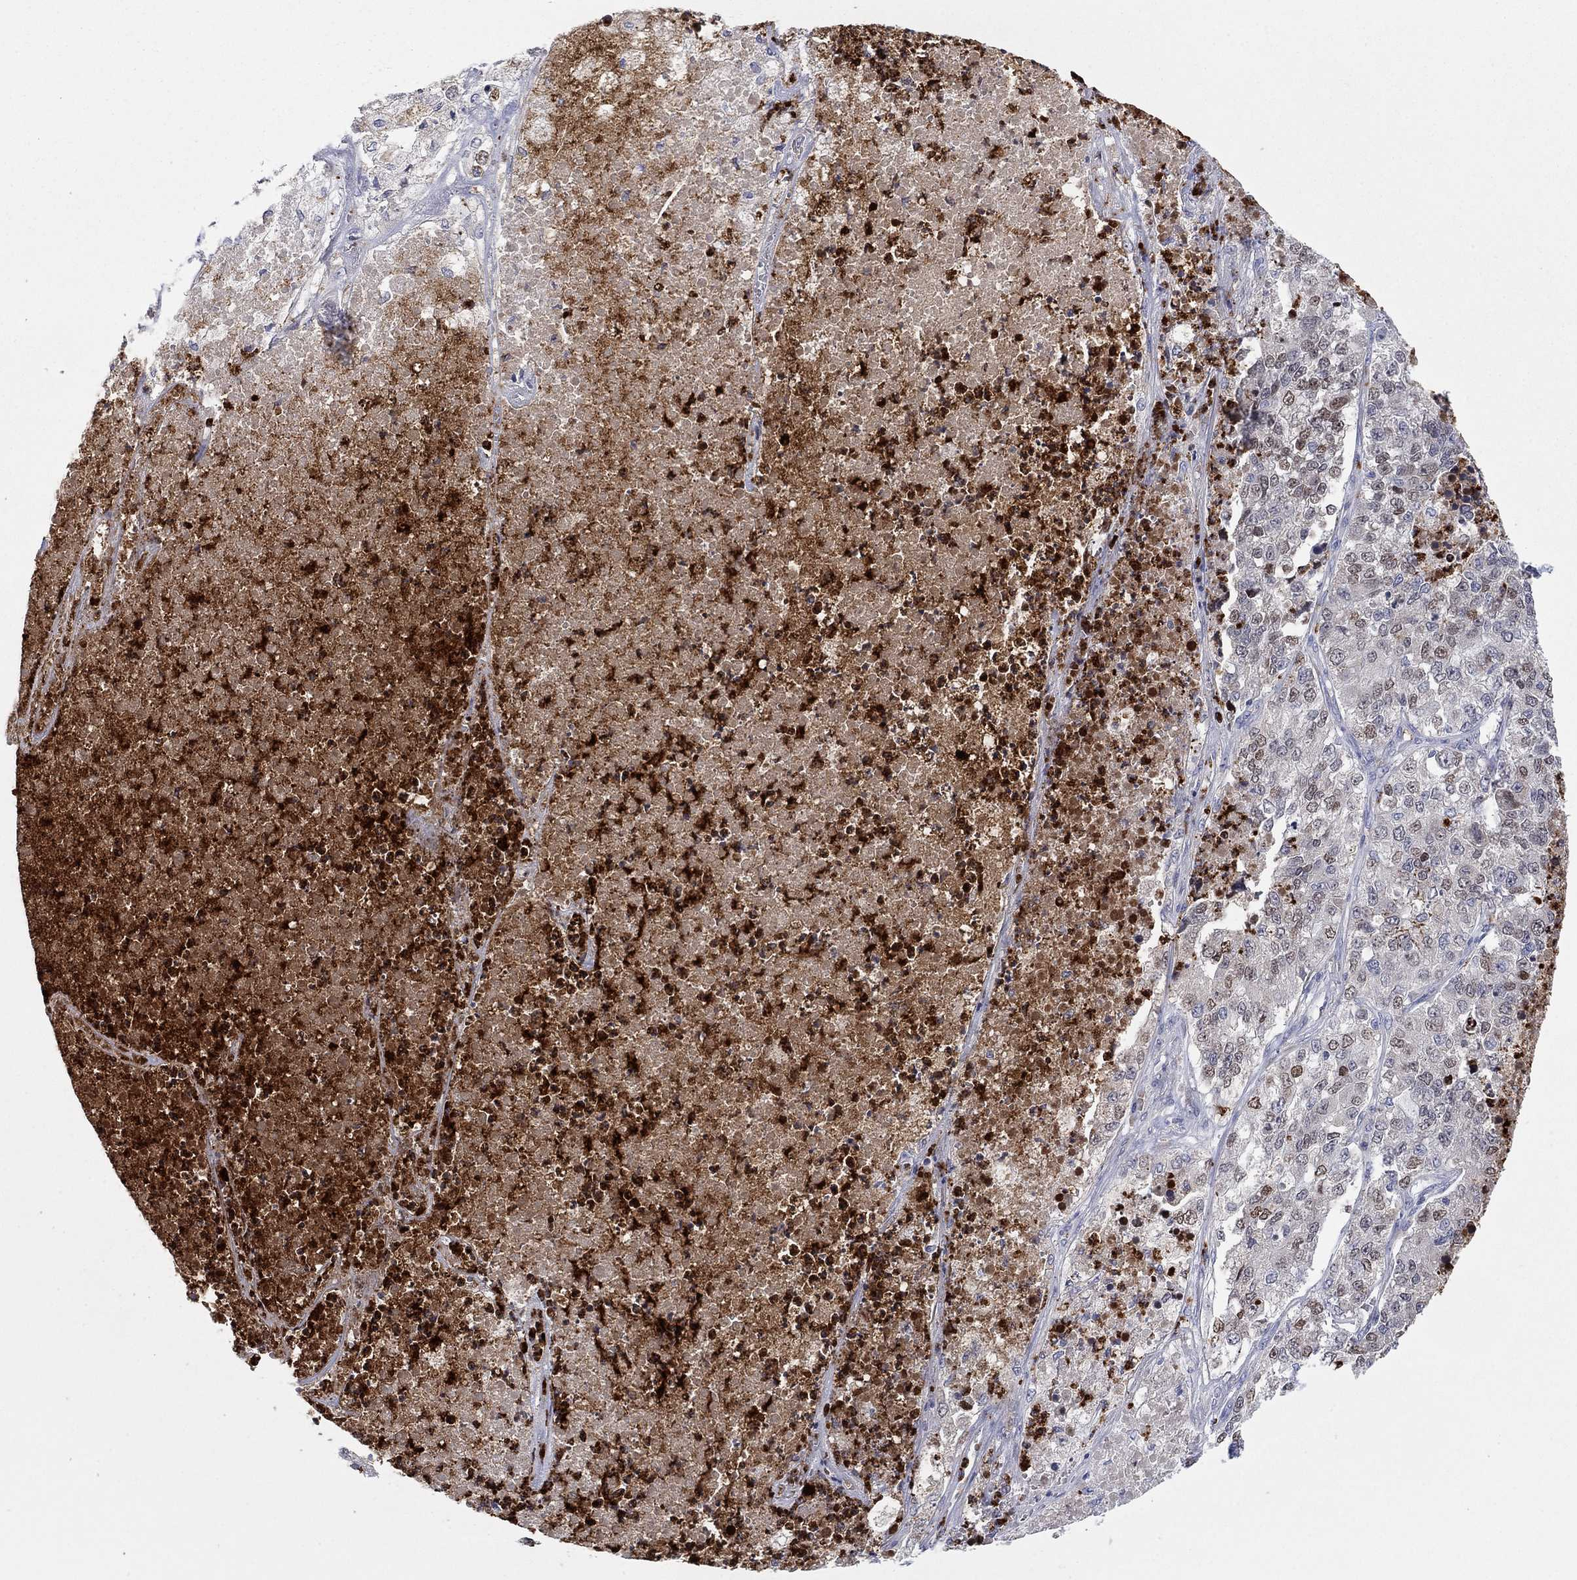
{"staining": {"intensity": "weak", "quantity": "<25%", "location": "nuclear"}, "tissue": "lung cancer", "cell_type": "Tumor cells", "image_type": "cancer", "snomed": [{"axis": "morphology", "description": "Adenocarcinoma, NOS"}, {"axis": "topography", "description": "Lung"}], "caption": "Human lung cancer (adenocarcinoma) stained for a protein using immunohistochemistry exhibits no staining in tumor cells.", "gene": "MTRFR", "patient": {"sex": "male", "age": 49}}